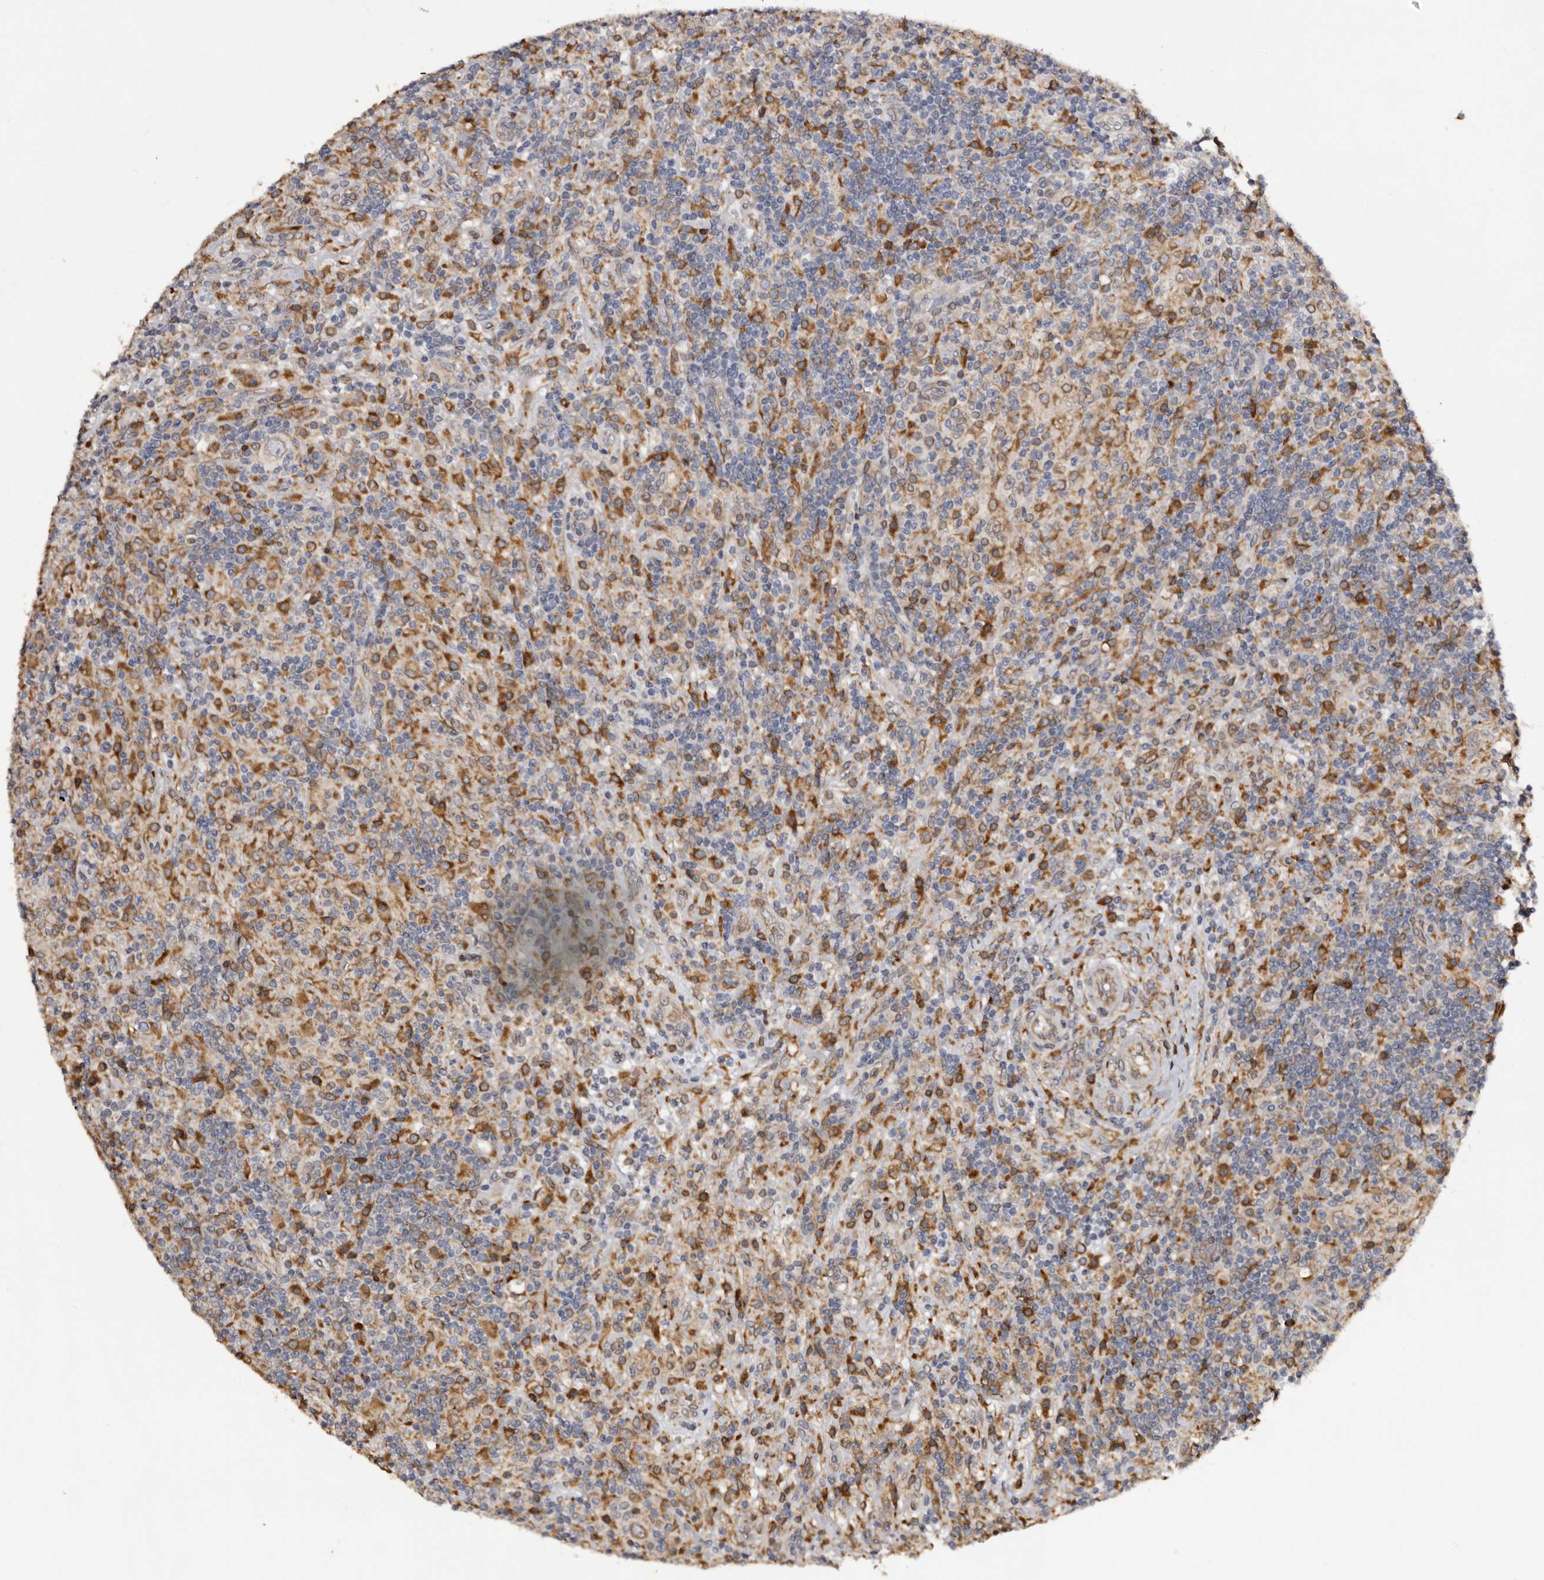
{"staining": {"intensity": "weak", "quantity": "<25%", "location": "cytoplasmic/membranous"}, "tissue": "lymphoma", "cell_type": "Tumor cells", "image_type": "cancer", "snomed": [{"axis": "morphology", "description": "Hodgkin's disease, NOS"}, {"axis": "topography", "description": "Lymph node"}], "caption": "This is a micrograph of immunohistochemistry (IHC) staining of Hodgkin's disease, which shows no expression in tumor cells.", "gene": "INKA2", "patient": {"sex": "male", "age": 70}}